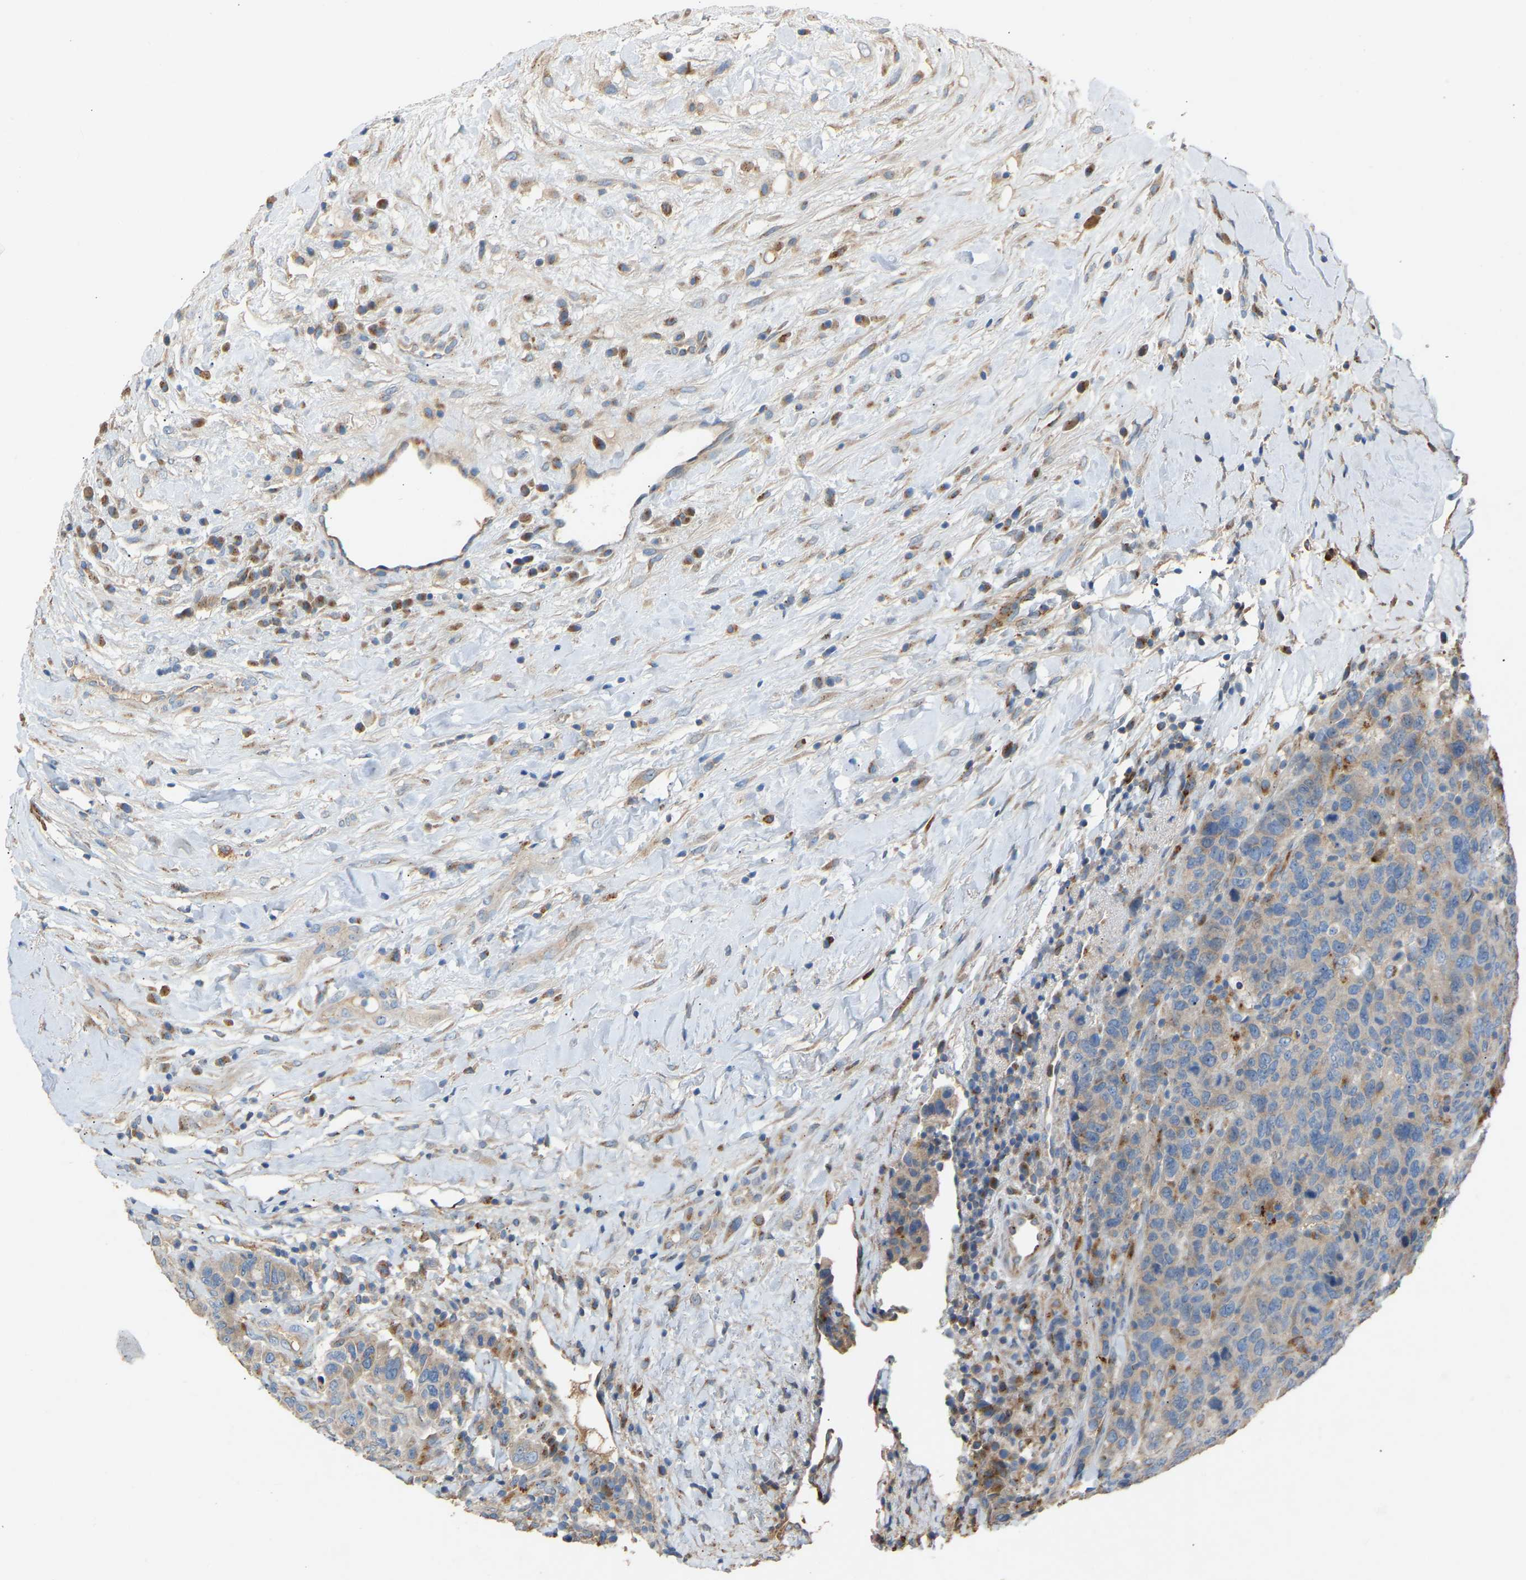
{"staining": {"intensity": "weak", "quantity": "<25%", "location": "cytoplasmic/membranous"}, "tissue": "breast cancer", "cell_type": "Tumor cells", "image_type": "cancer", "snomed": [{"axis": "morphology", "description": "Duct carcinoma"}, {"axis": "topography", "description": "Breast"}], "caption": "Human breast cancer (infiltrating ductal carcinoma) stained for a protein using immunohistochemistry displays no staining in tumor cells.", "gene": "RGP1", "patient": {"sex": "female", "age": 37}}